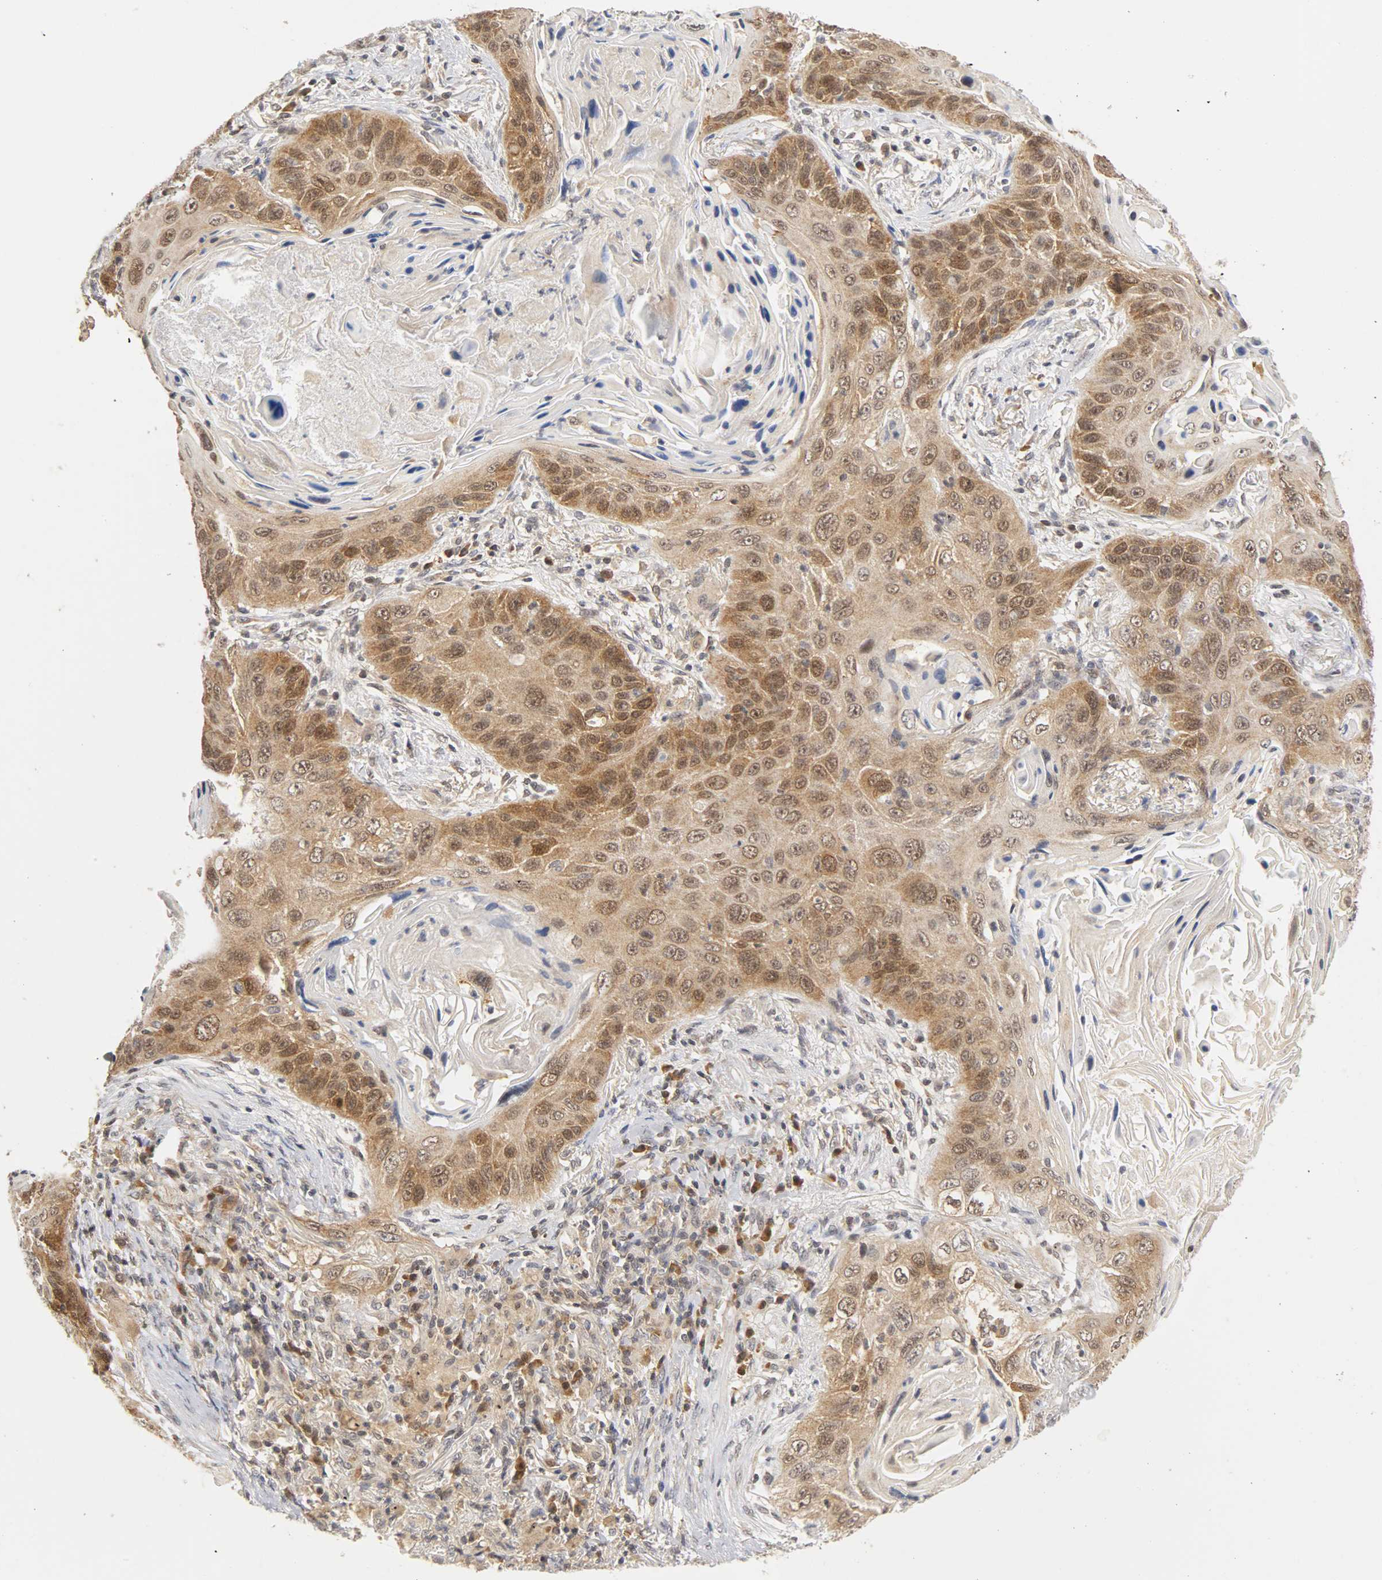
{"staining": {"intensity": "strong", "quantity": ">75%", "location": "cytoplasmic/membranous,nuclear"}, "tissue": "lung cancer", "cell_type": "Tumor cells", "image_type": "cancer", "snomed": [{"axis": "morphology", "description": "Squamous cell carcinoma, NOS"}, {"axis": "topography", "description": "Lung"}], "caption": "Immunohistochemical staining of lung cancer demonstrates strong cytoplasmic/membranous and nuclear protein staining in approximately >75% of tumor cells. The protein of interest is shown in brown color, while the nuclei are stained blue.", "gene": "UBE2M", "patient": {"sex": "female", "age": 67}}